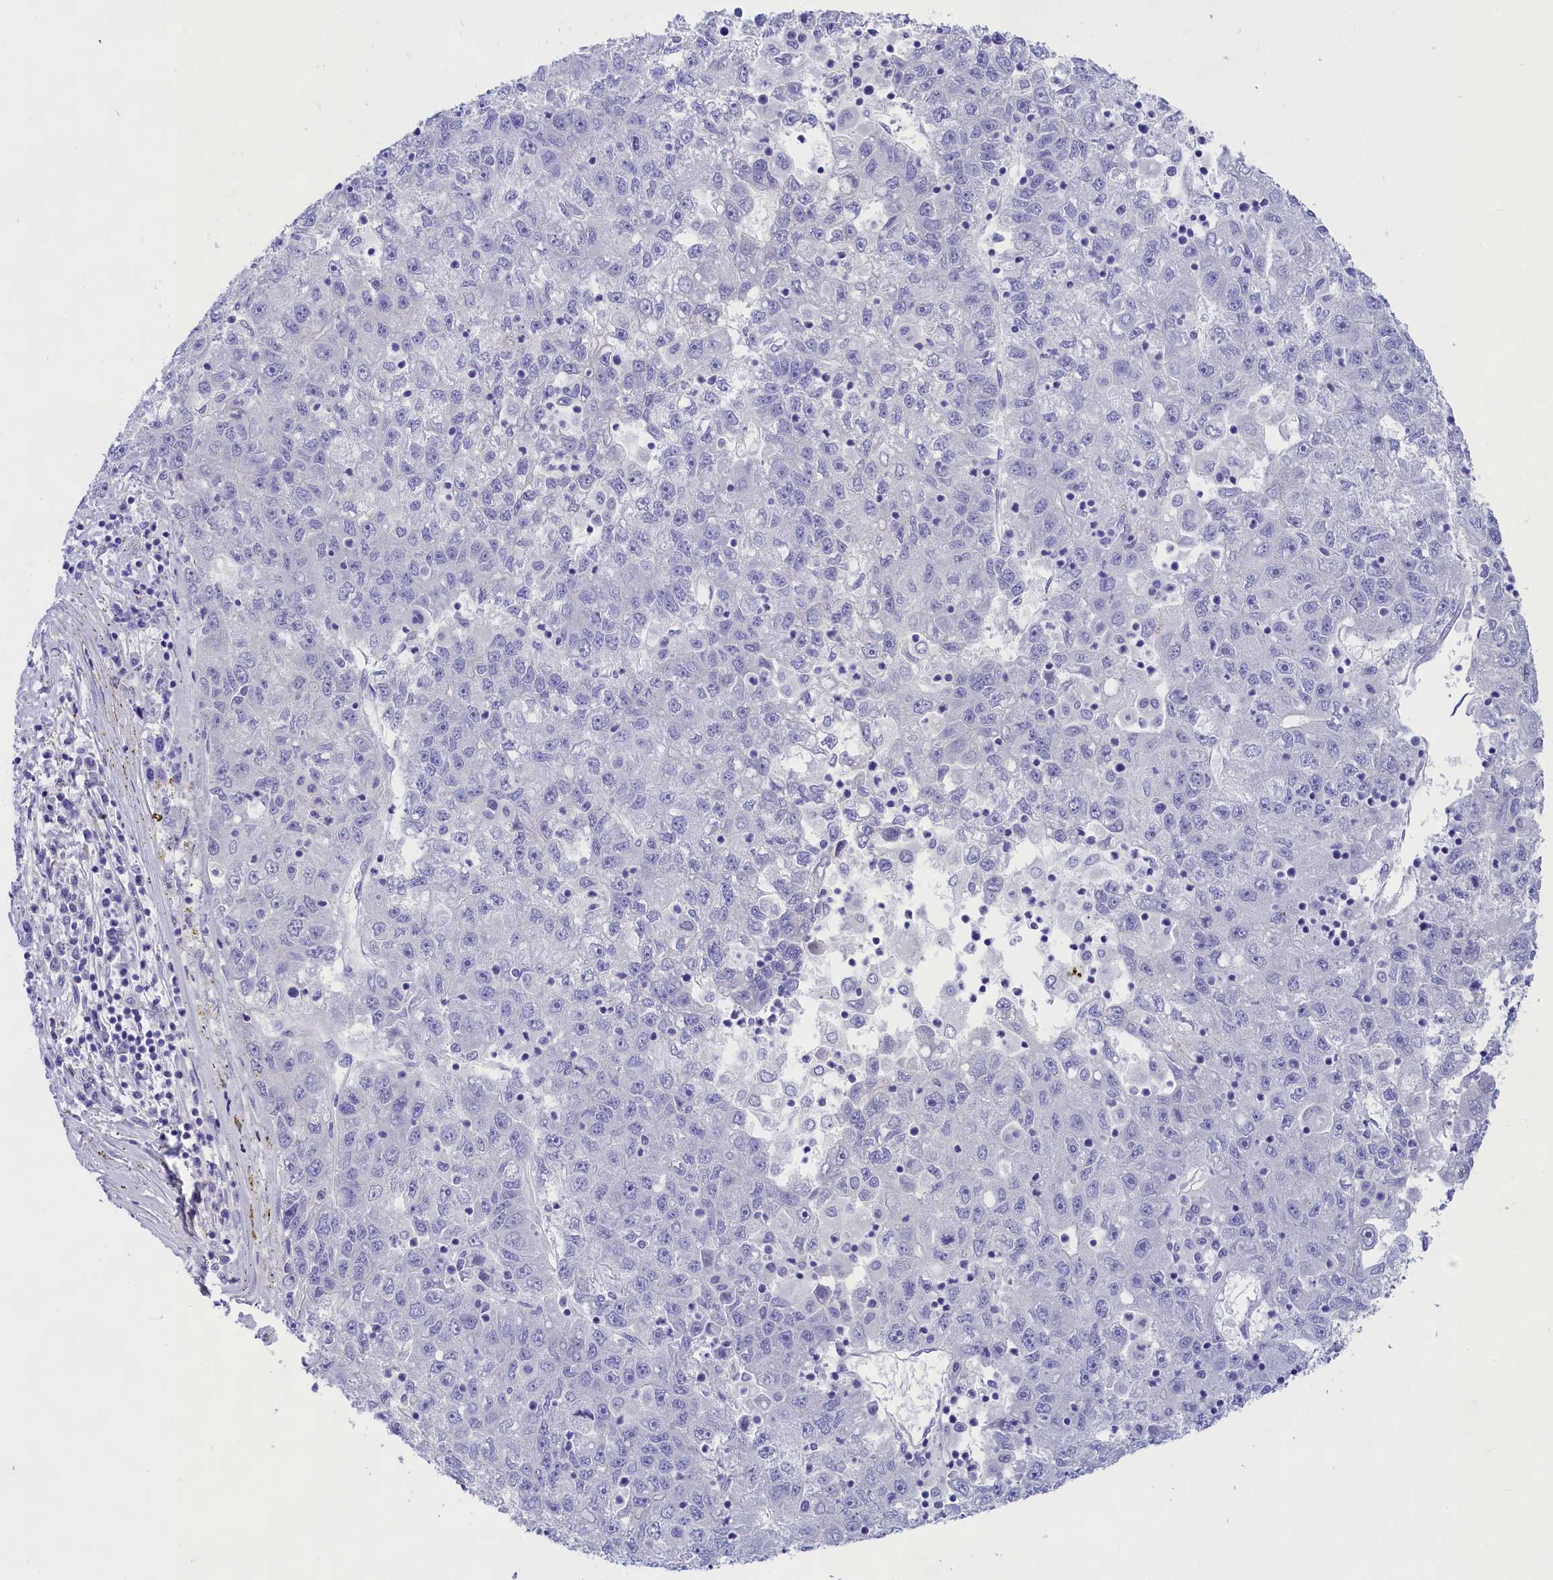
{"staining": {"intensity": "negative", "quantity": "none", "location": "none"}, "tissue": "liver cancer", "cell_type": "Tumor cells", "image_type": "cancer", "snomed": [{"axis": "morphology", "description": "Carcinoma, Hepatocellular, NOS"}, {"axis": "topography", "description": "Liver"}], "caption": "Immunohistochemistry (IHC) histopathology image of liver cancer stained for a protein (brown), which displays no expression in tumor cells. (DAB immunohistochemistry (IHC) with hematoxylin counter stain).", "gene": "PPP1R13L", "patient": {"sex": "male", "age": 49}}